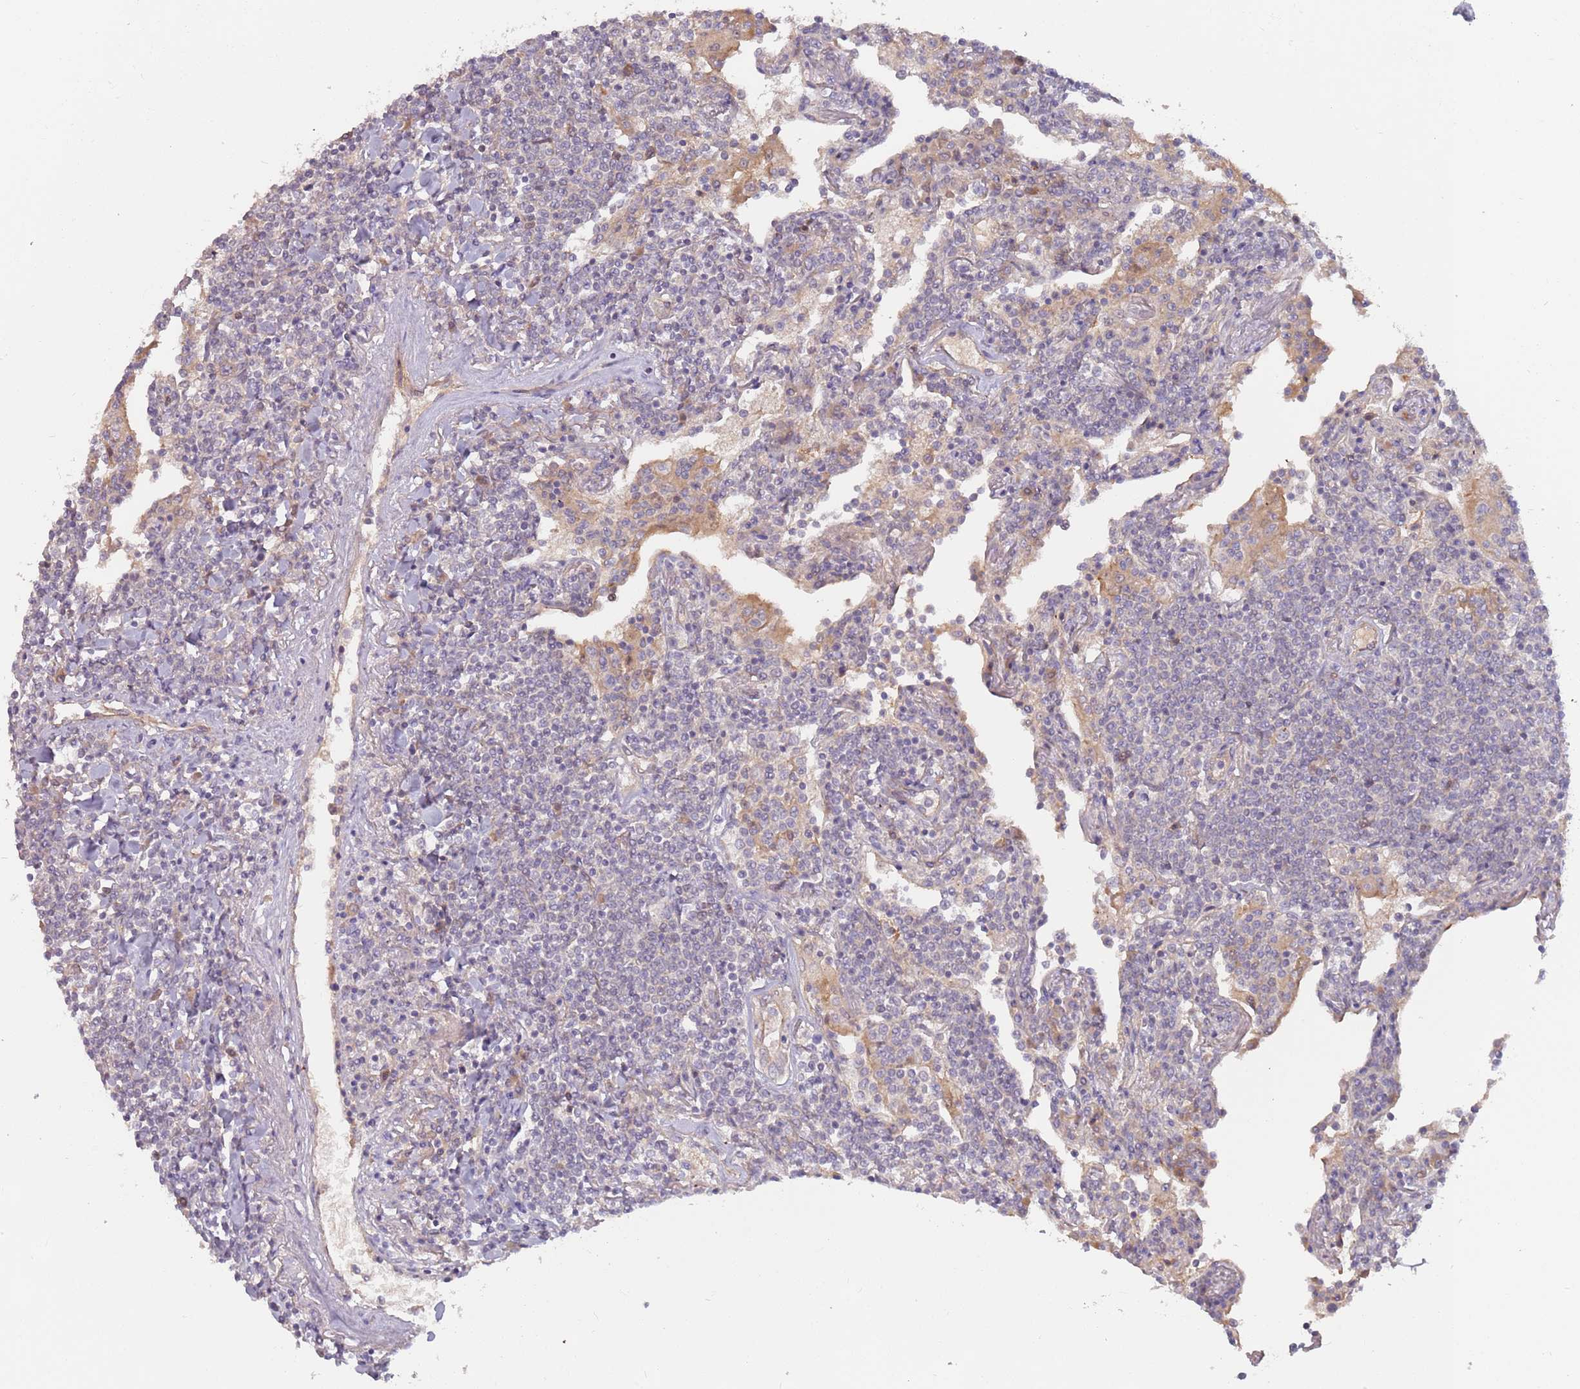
{"staining": {"intensity": "negative", "quantity": "none", "location": "none"}, "tissue": "lymphoma", "cell_type": "Tumor cells", "image_type": "cancer", "snomed": [{"axis": "morphology", "description": "Malignant lymphoma, non-Hodgkin's type, Low grade"}, {"axis": "topography", "description": "Lung"}], "caption": "Tumor cells show no significant protein expression in lymphoma.", "gene": "SAV1", "patient": {"sex": "female", "age": 71}}